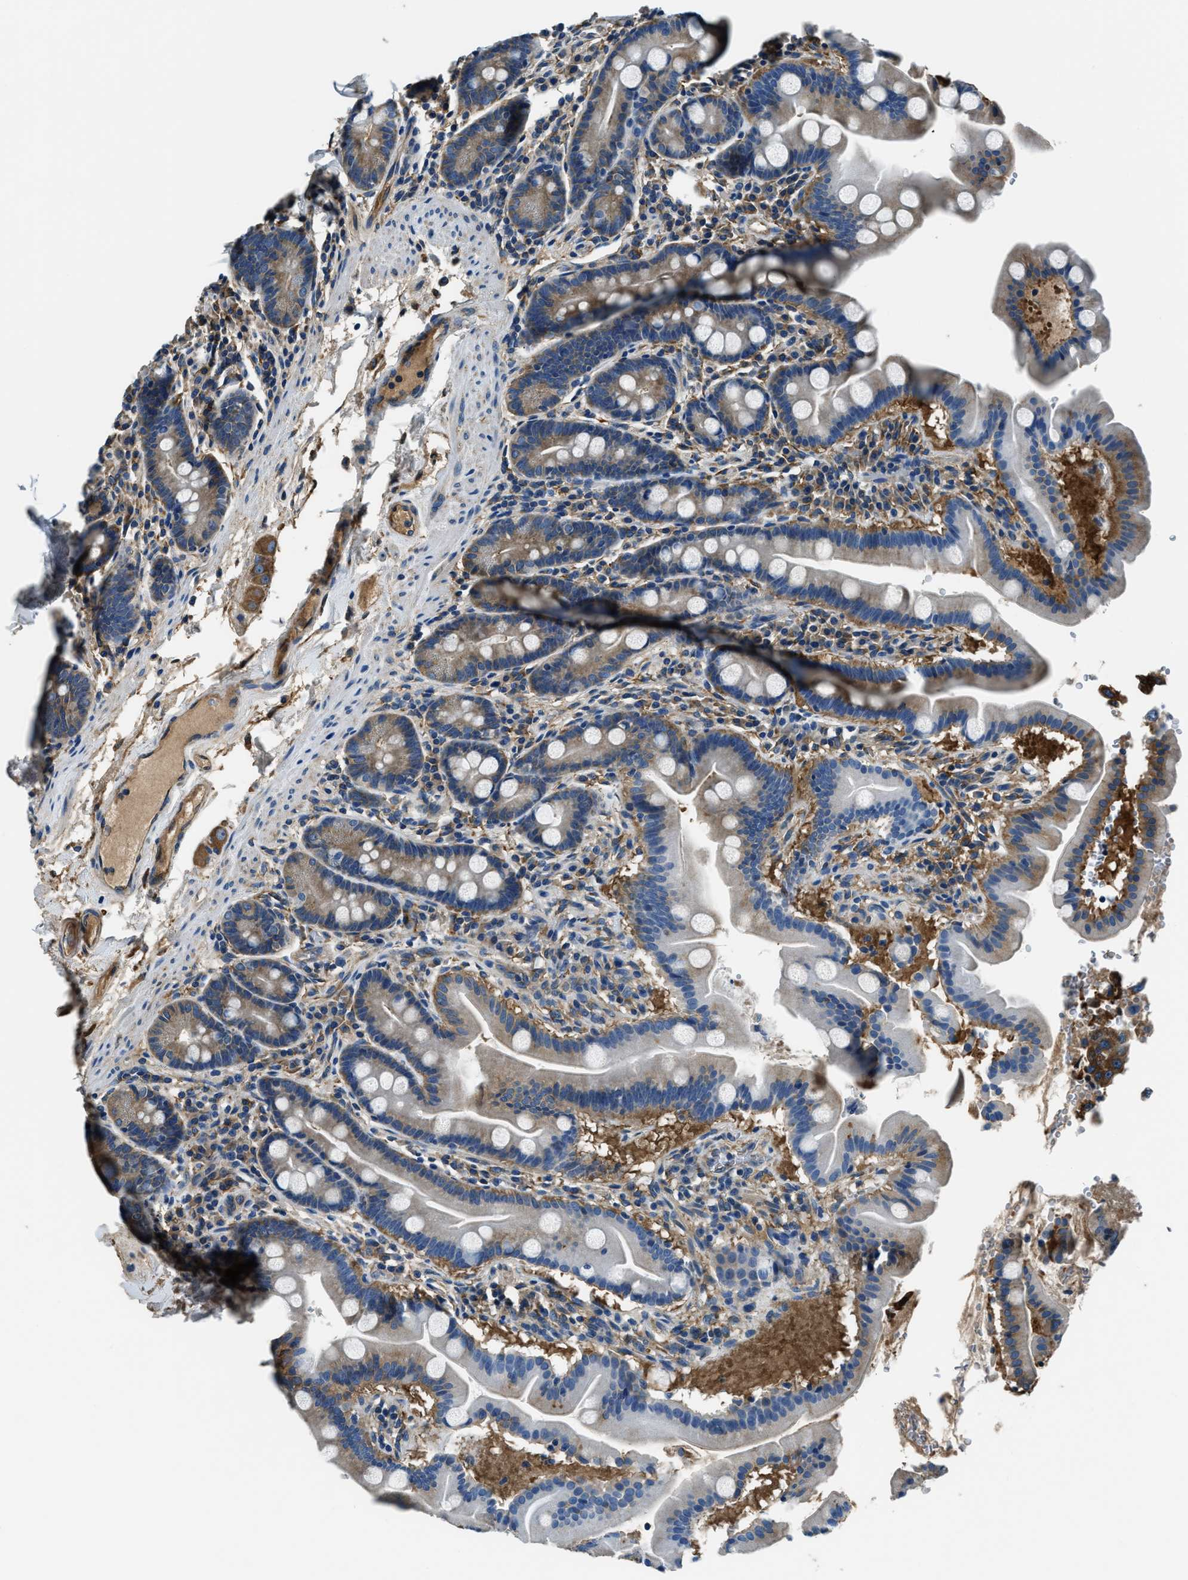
{"staining": {"intensity": "moderate", "quantity": "25%-75%", "location": "cytoplasmic/membranous"}, "tissue": "duodenum", "cell_type": "Glandular cells", "image_type": "normal", "snomed": [{"axis": "morphology", "description": "Normal tissue, NOS"}, {"axis": "topography", "description": "Duodenum"}], "caption": "Glandular cells demonstrate moderate cytoplasmic/membranous expression in approximately 25%-75% of cells in benign duodenum.", "gene": "EEA1", "patient": {"sex": "male", "age": 50}}